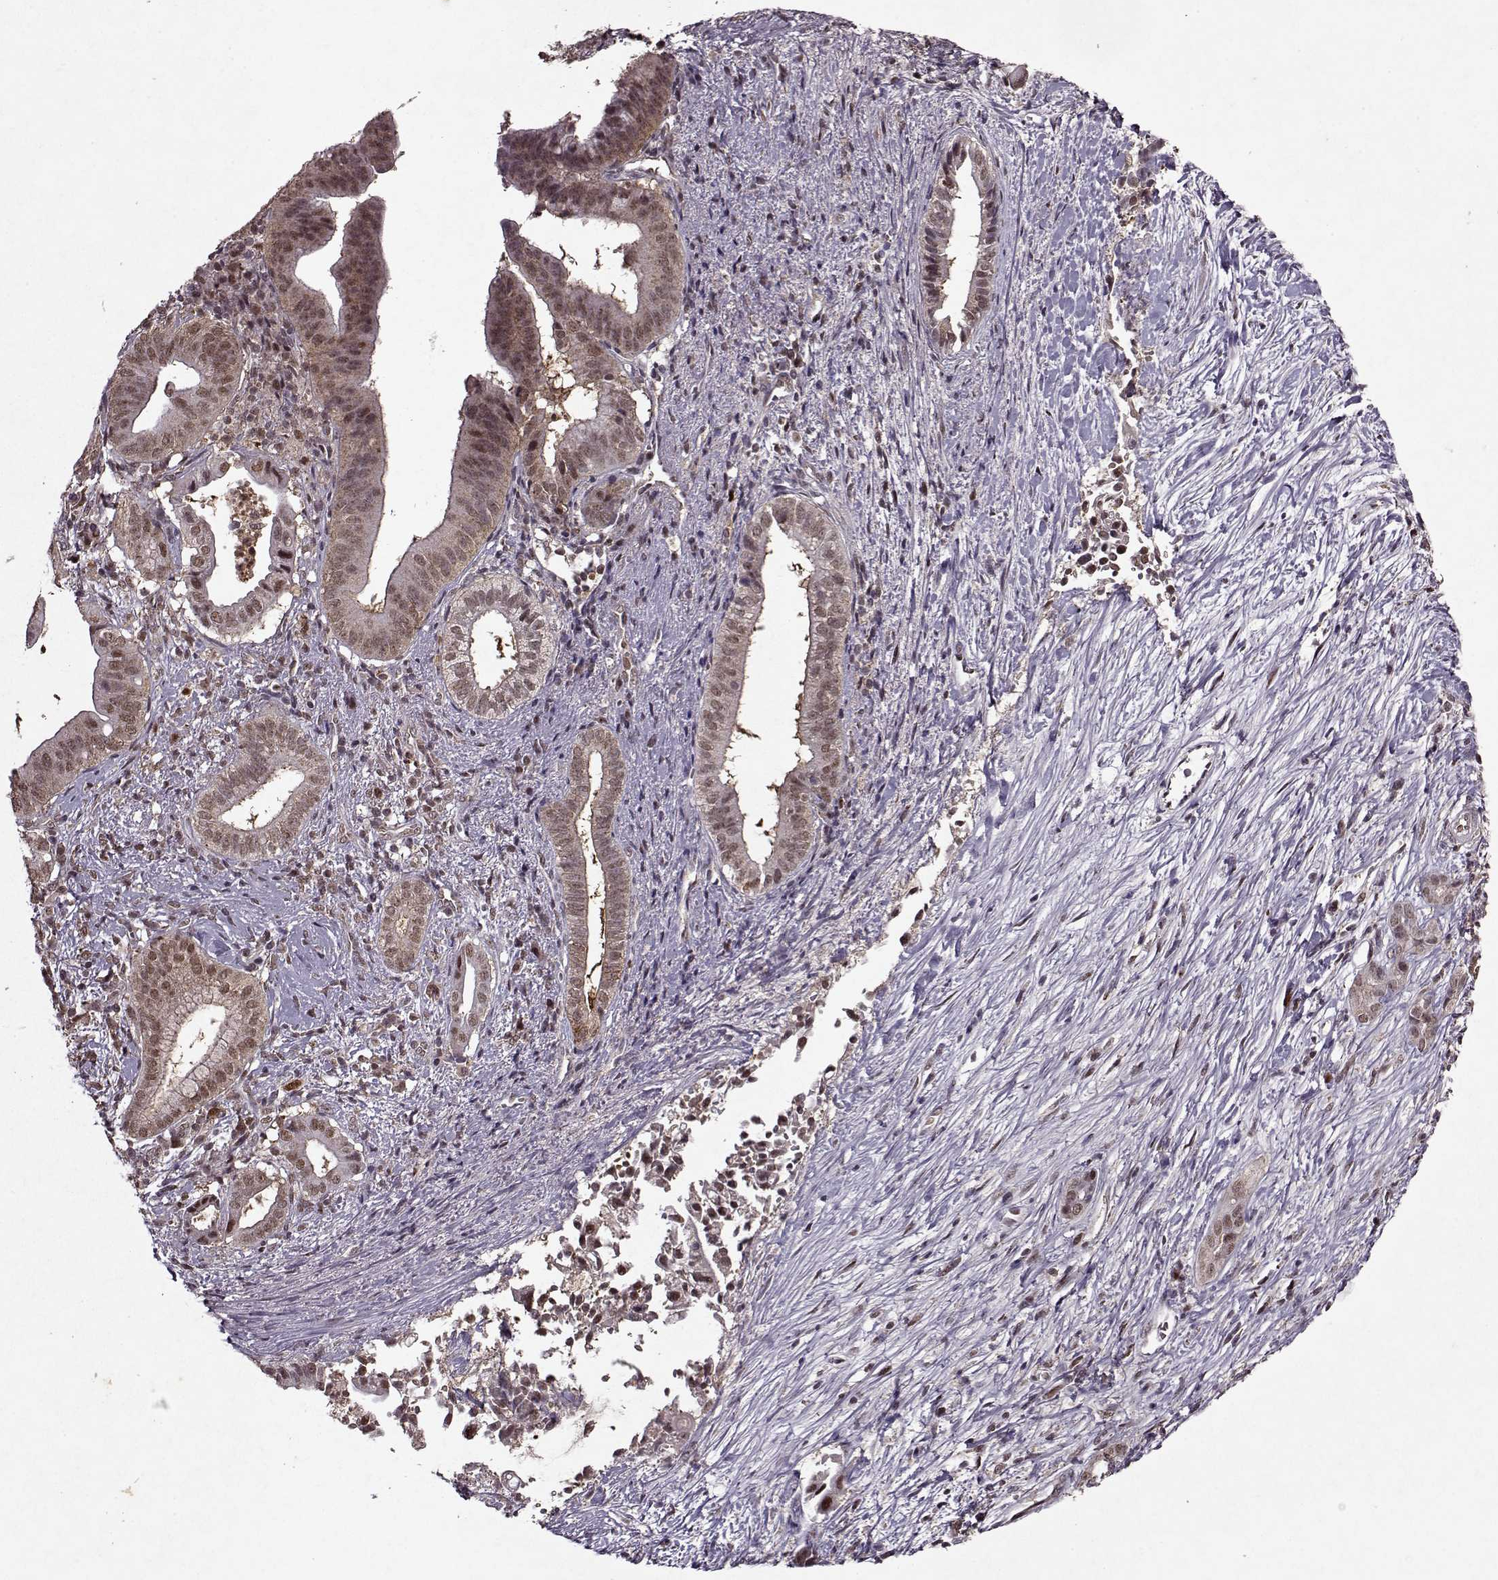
{"staining": {"intensity": "weak", "quantity": ">75%", "location": "cytoplasmic/membranous,nuclear"}, "tissue": "pancreatic cancer", "cell_type": "Tumor cells", "image_type": "cancer", "snomed": [{"axis": "morphology", "description": "Adenocarcinoma, NOS"}, {"axis": "topography", "description": "Pancreas"}], "caption": "Immunohistochemical staining of pancreatic adenocarcinoma reveals low levels of weak cytoplasmic/membranous and nuclear protein expression in approximately >75% of tumor cells.", "gene": "PSMA7", "patient": {"sex": "male", "age": 61}}